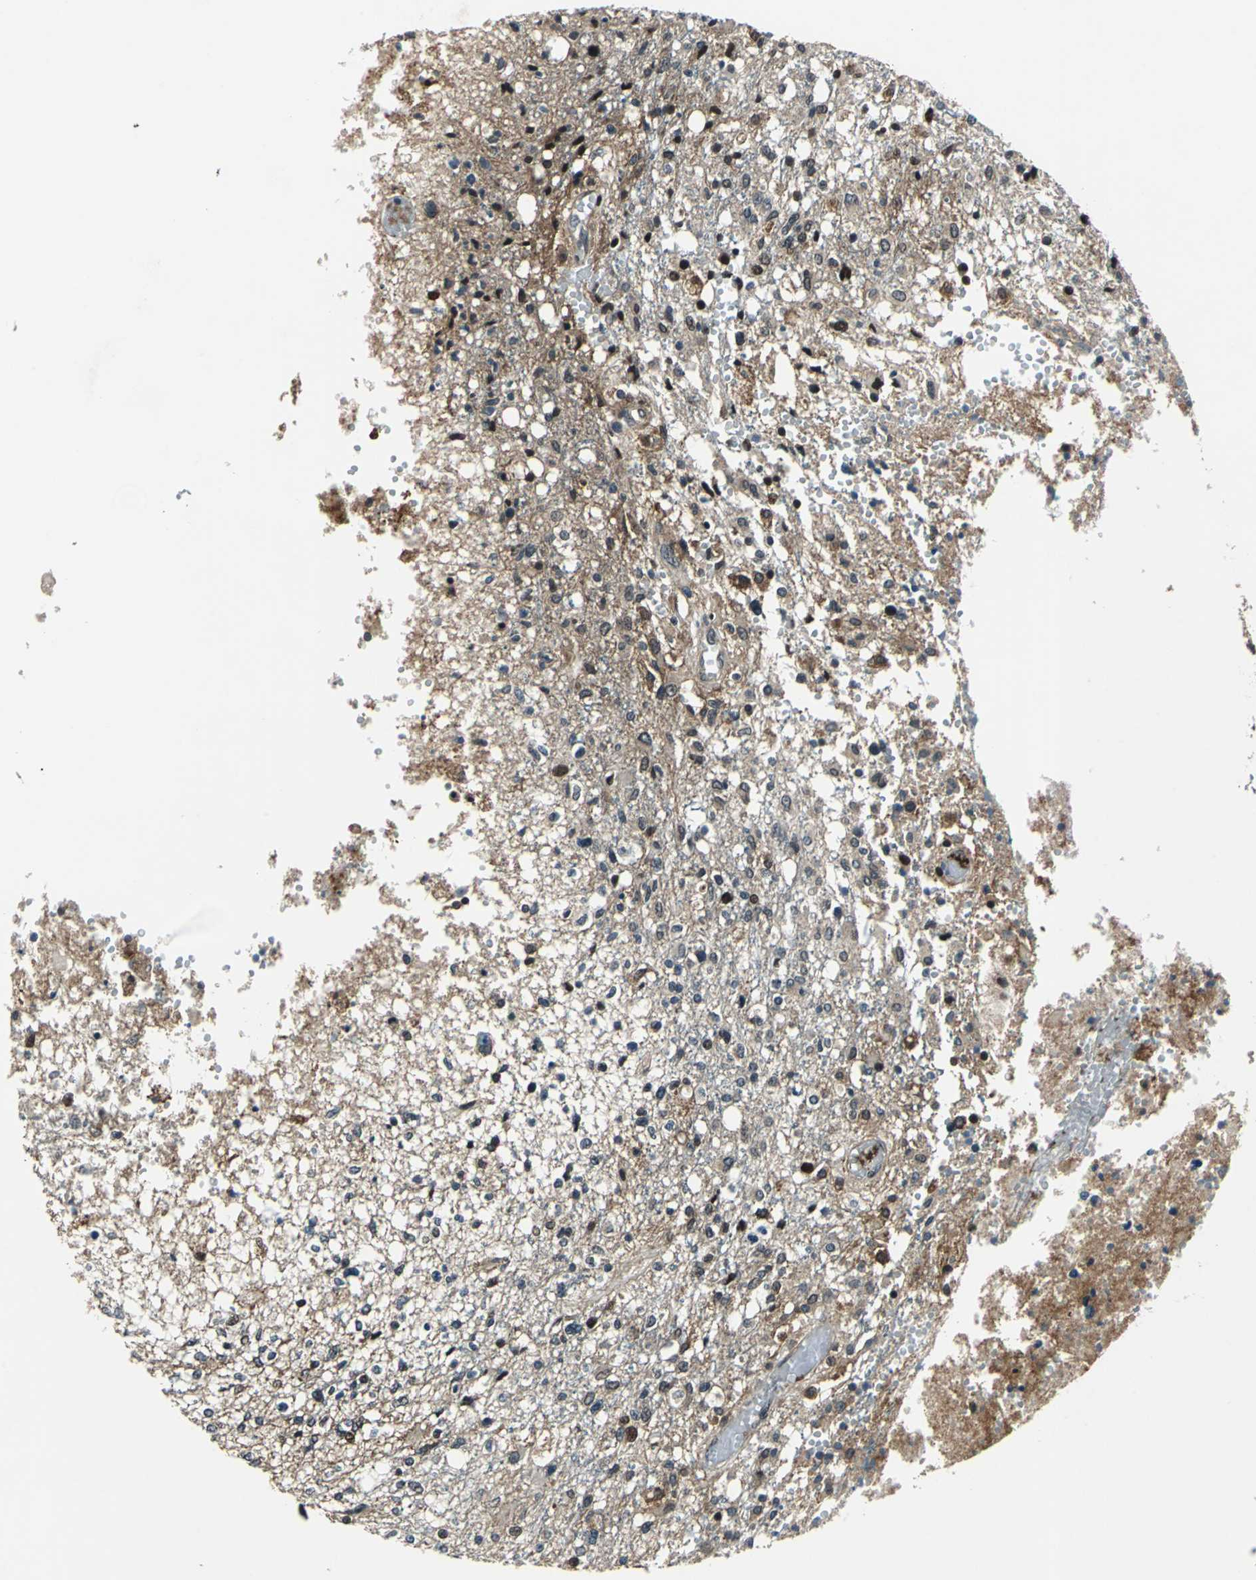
{"staining": {"intensity": "moderate", "quantity": "<25%", "location": "cytoplasmic/membranous,nuclear"}, "tissue": "glioma", "cell_type": "Tumor cells", "image_type": "cancer", "snomed": [{"axis": "morphology", "description": "Glioma, malignant, High grade"}, {"axis": "topography", "description": "Cerebral cortex"}], "caption": "Malignant high-grade glioma stained with immunohistochemistry (IHC) shows moderate cytoplasmic/membranous and nuclear positivity in about <25% of tumor cells.", "gene": "AATF", "patient": {"sex": "male", "age": 76}}